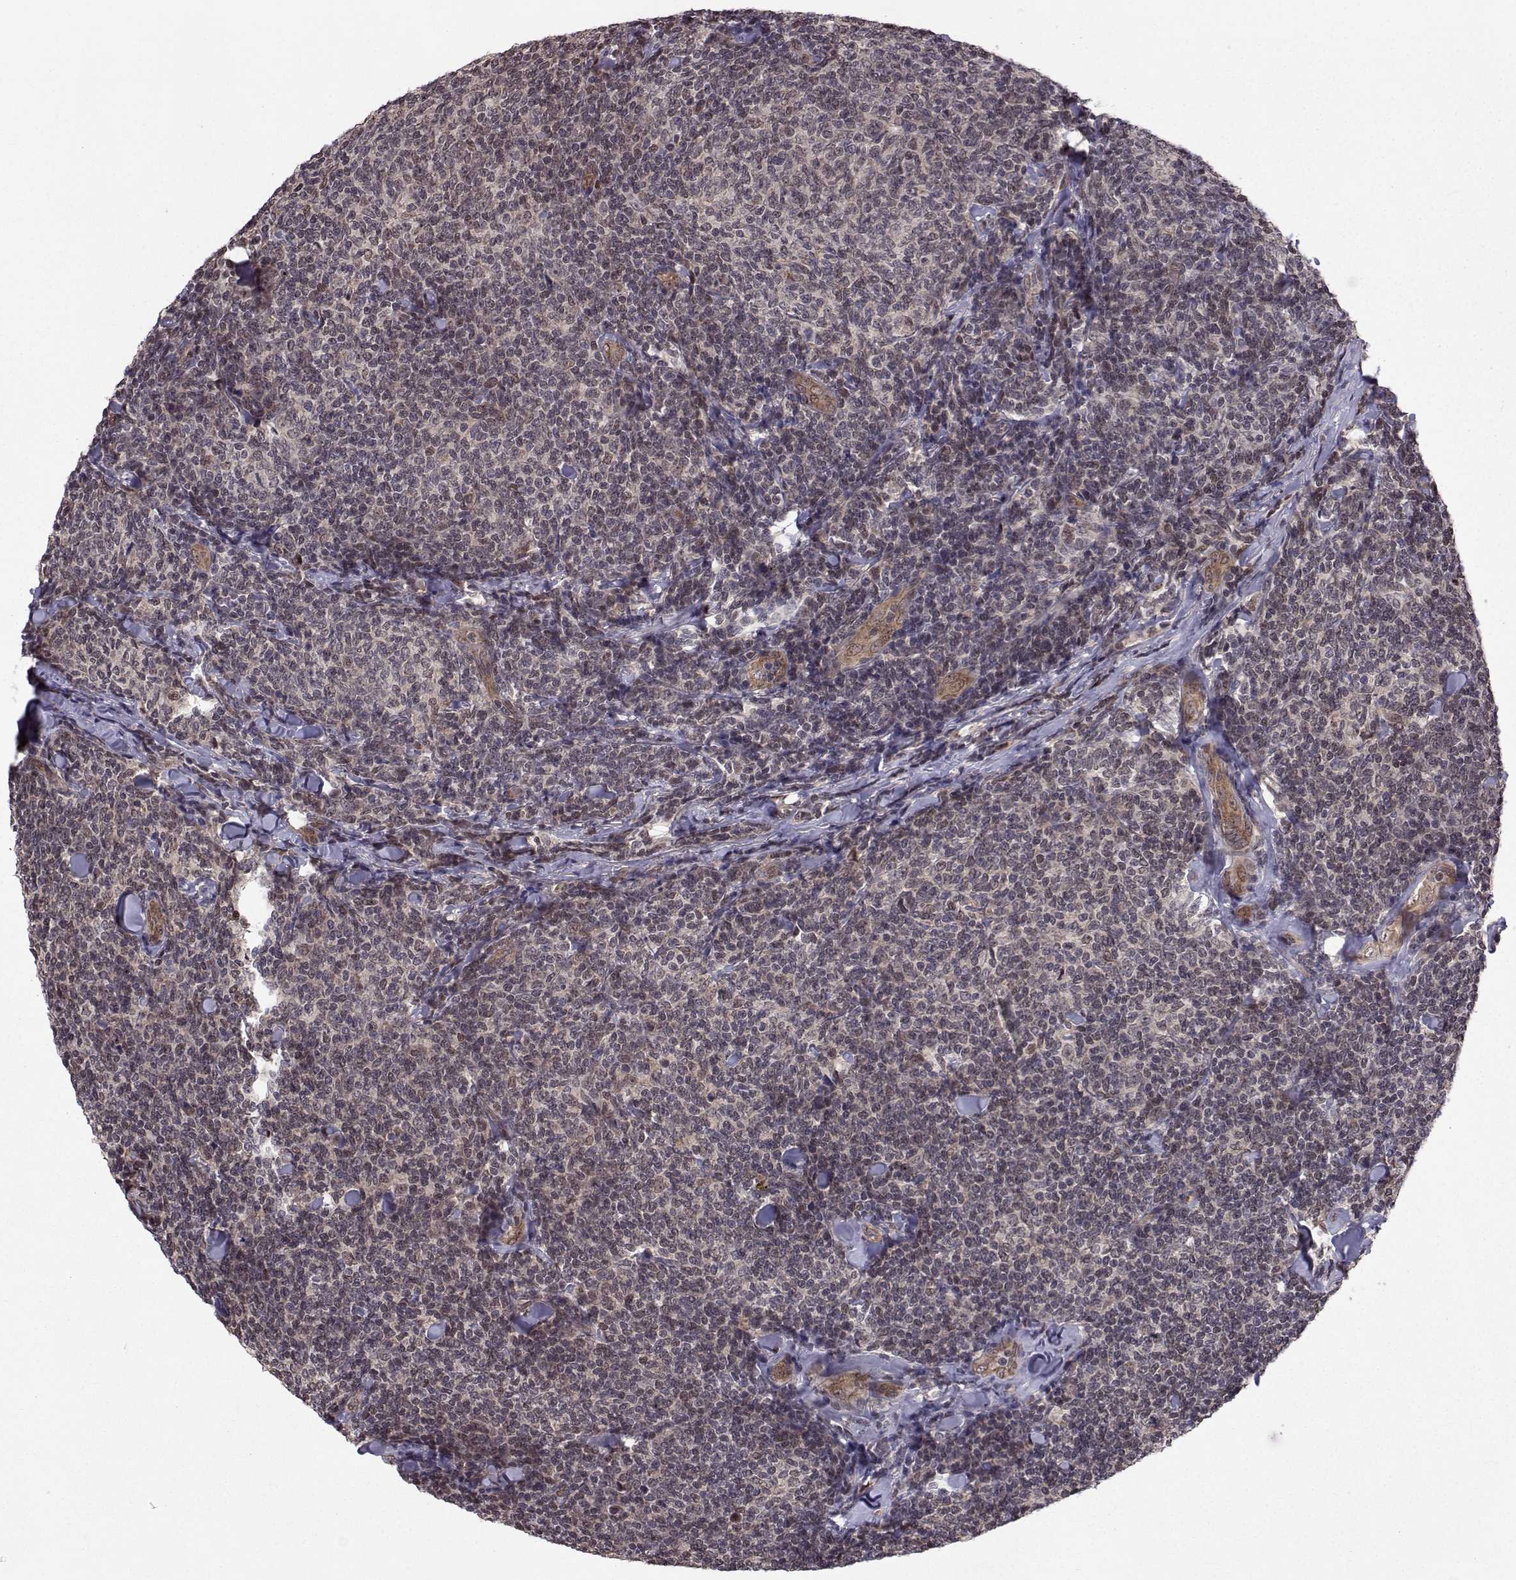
{"staining": {"intensity": "negative", "quantity": "none", "location": "none"}, "tissue": "lymphoma", "cell_type": "Tumor cells", "image_type": "cancer", "snomed": [{"axis": "morphology", "description": "Malignant lymphoma, non-Hodgkin's type, Low grade"}, {"axis": "topography", "description": "Lymph node"}], "caption": "There is no significant positivity in tumor cells of malignant lymphoma, non-Hodgkin's type (low-grade).", "gene": "PKN2", "patient": {"sex": "female", "age": 56}}